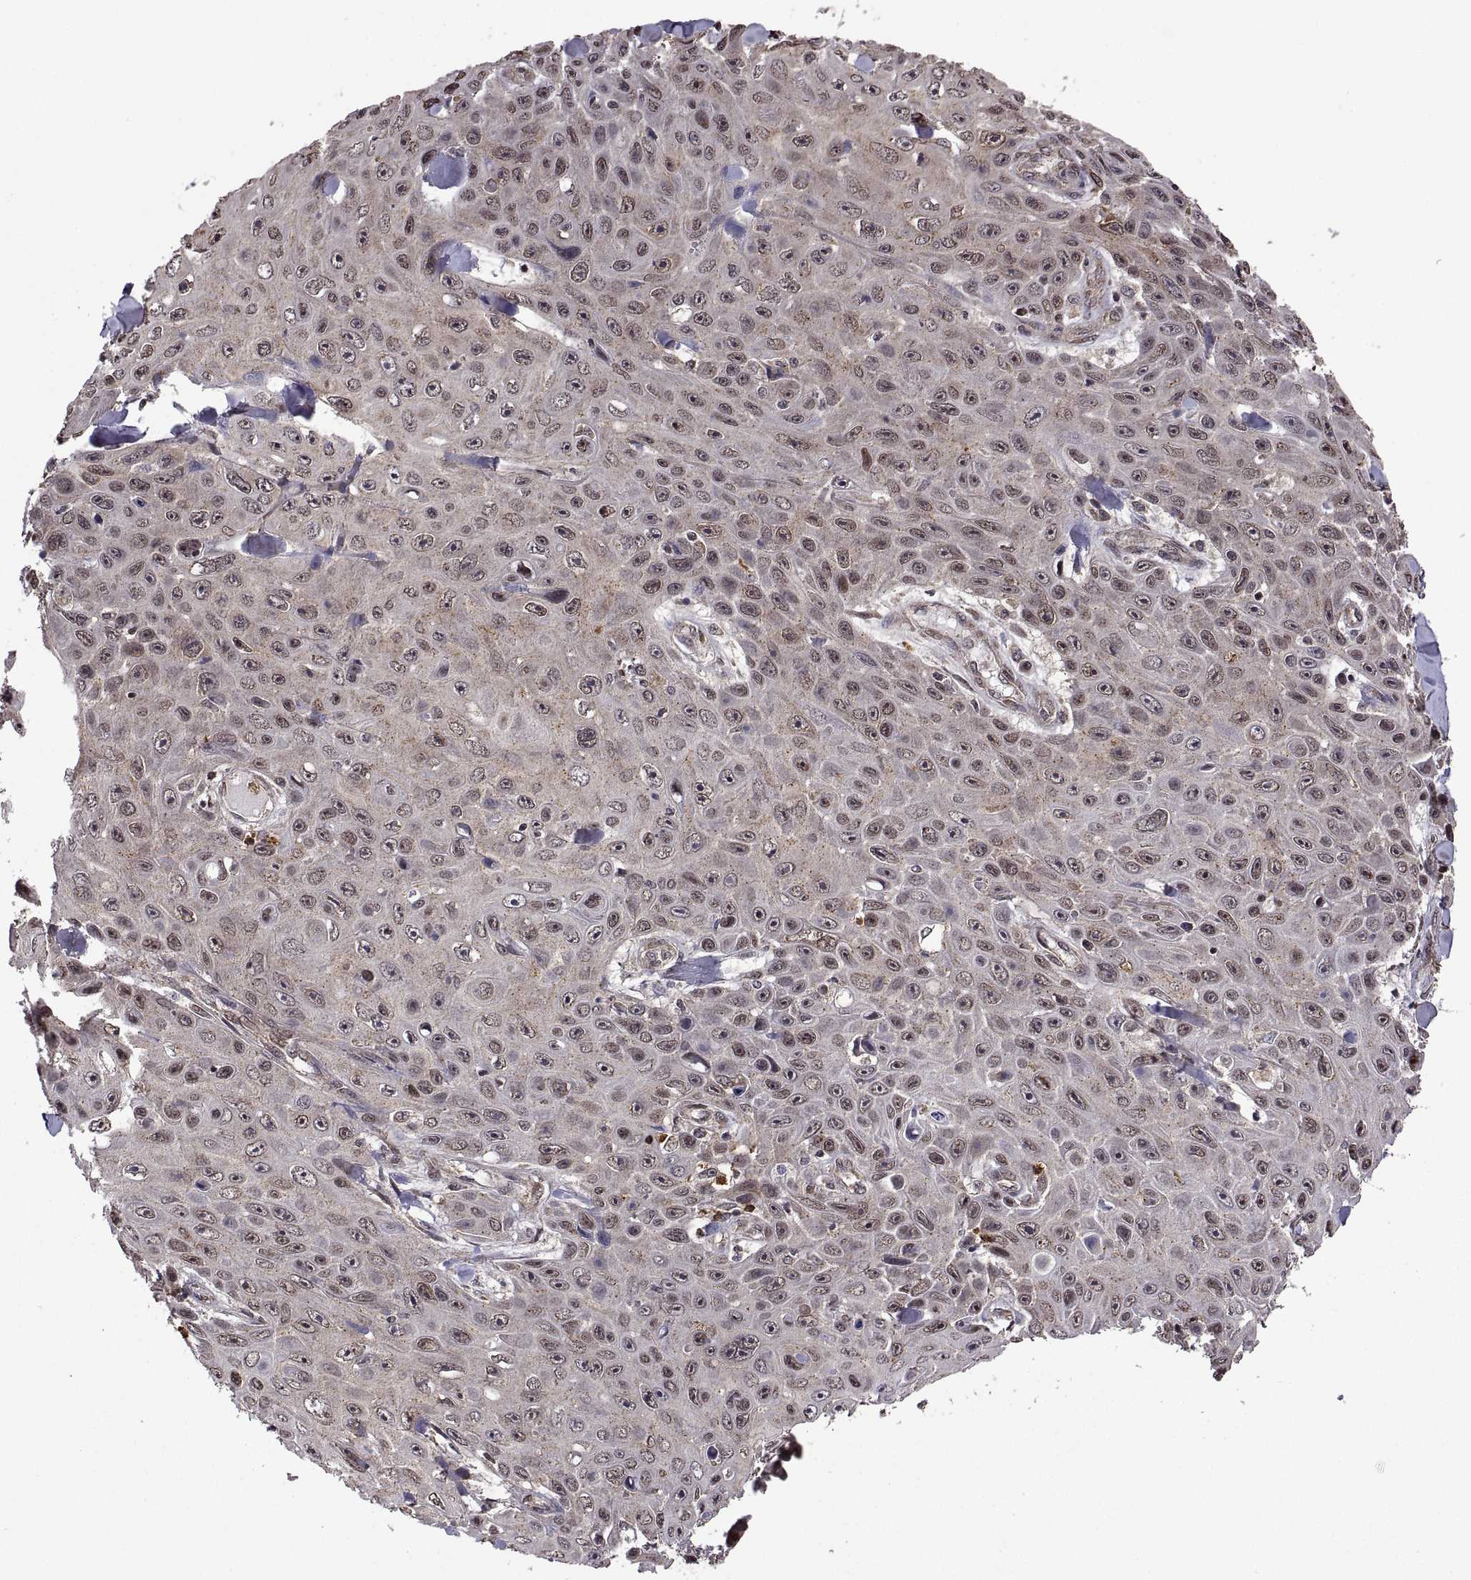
{"staining": {"intensity": "weak", "quantity": "25%-75%", "location": "cytoplasmic/membranous"}, "tissue": "skin cancer", "cell_type": "Tumor cells", "image_type": "cancer", "snomed": [{"axis": "morphology", "description": "Squamous cell carcinoma, NOS"}, {"axis": "topography", "description": "Skin"}], "caption": "The immunohistochemical stain labels weak cytoplasmic/membranous expression in tumor cells of squamous cell carcinoma (skin) tissue.", "gene": "ZNRF2", "patient": {"sex": "male", "age": 82}}